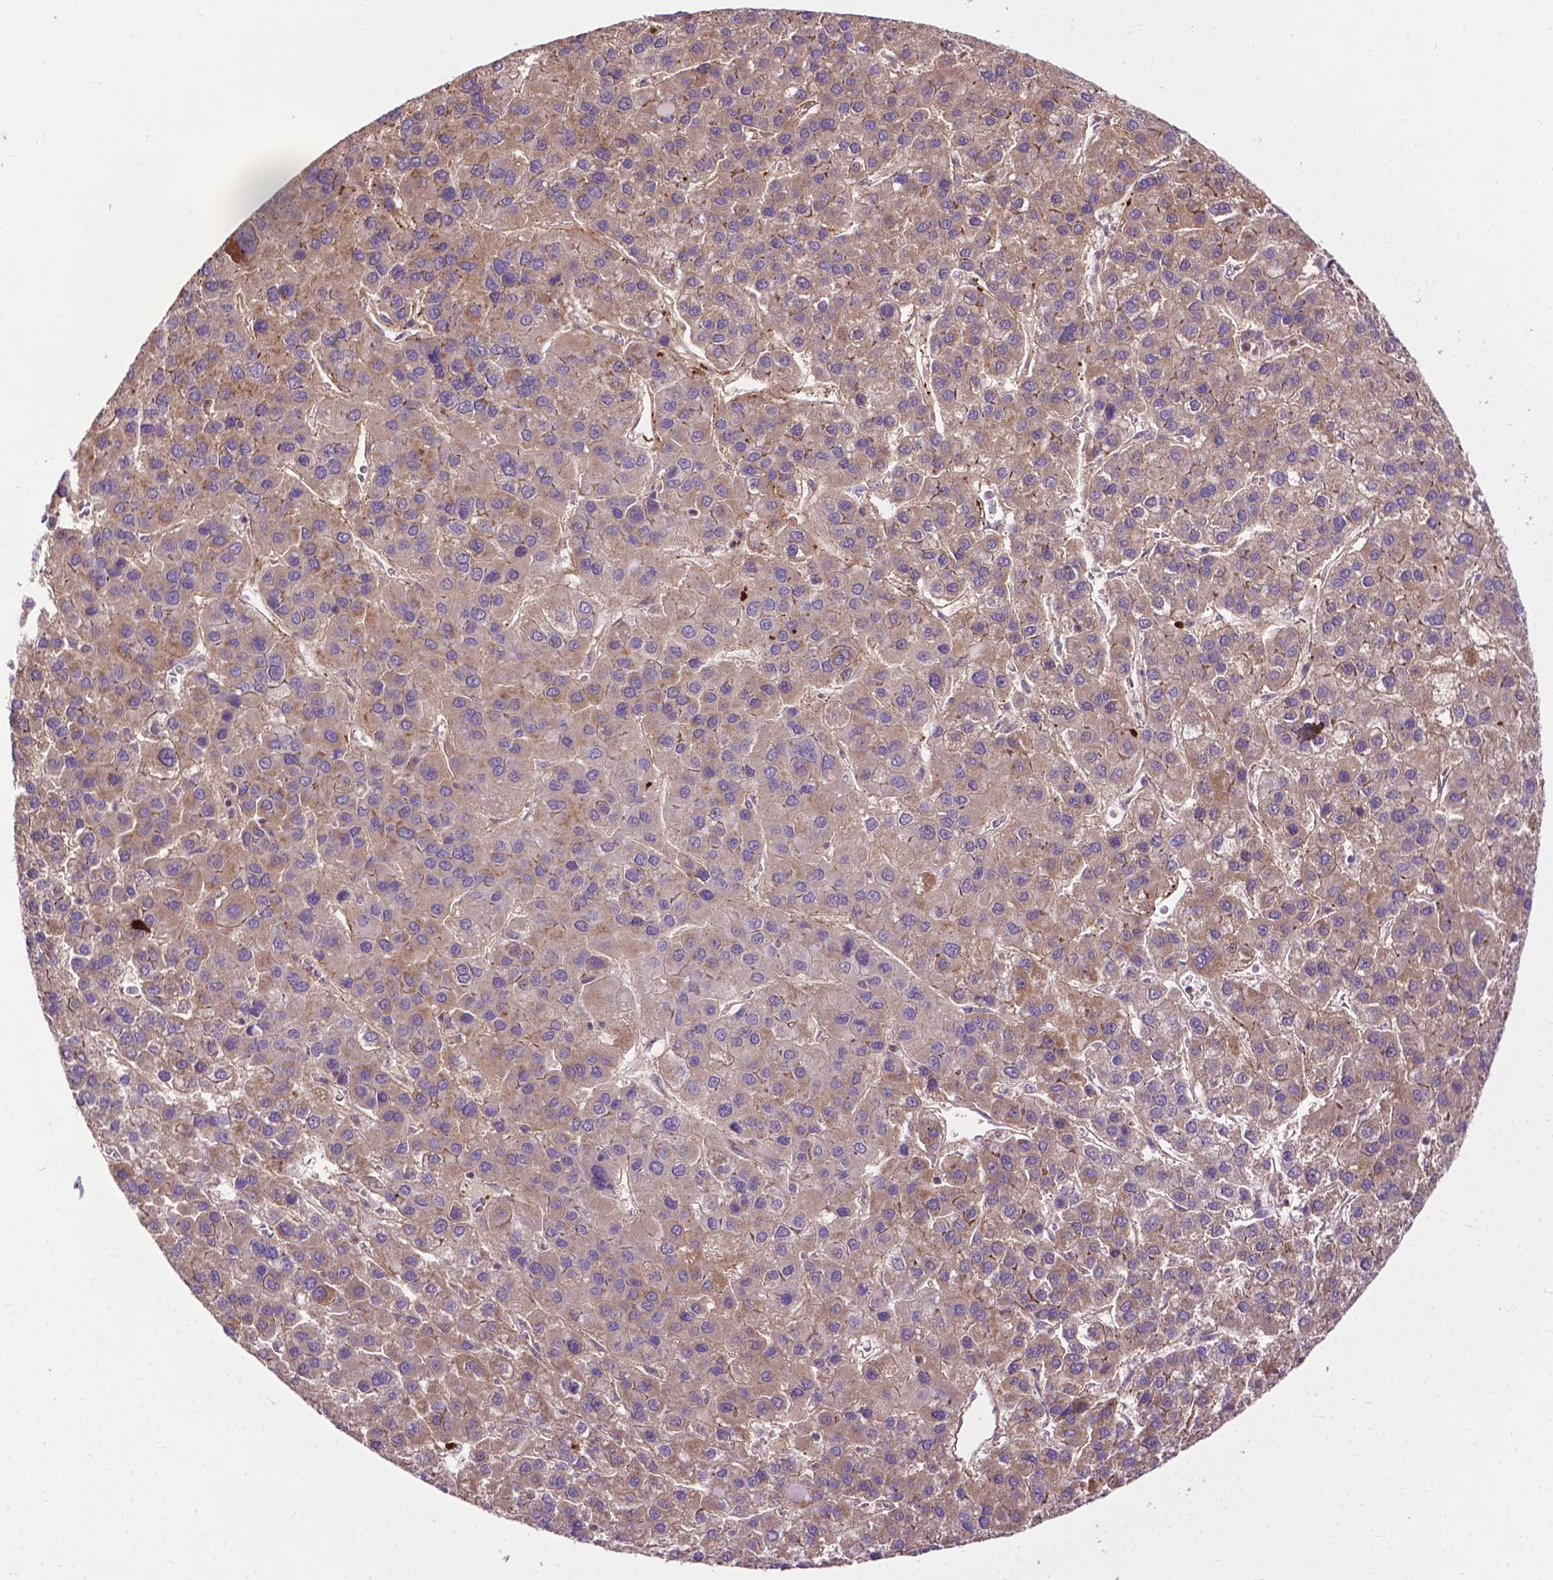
{"staining": {"intensity": "moderate", "quantity": "<25%", "location": "cytoplasmic/membranous"}, "tissue": "liver cancer", "cell_type": "Tumor cells", "image_type": "cancer", "snomed": [{"axis": "morphology", "description": "Carcinoma, Hepatocellular, NOS"}, {"axis": "topography", "description": "Liver"}], "caption": "The histopathology image shows a brown stain indicating the presence of a protein in the cytoplasmic/membranous of tumor cells in liver hepatocellular carcinoma.", "gene": "PARP3", "patient": {"sex": "female", "age": 41}}